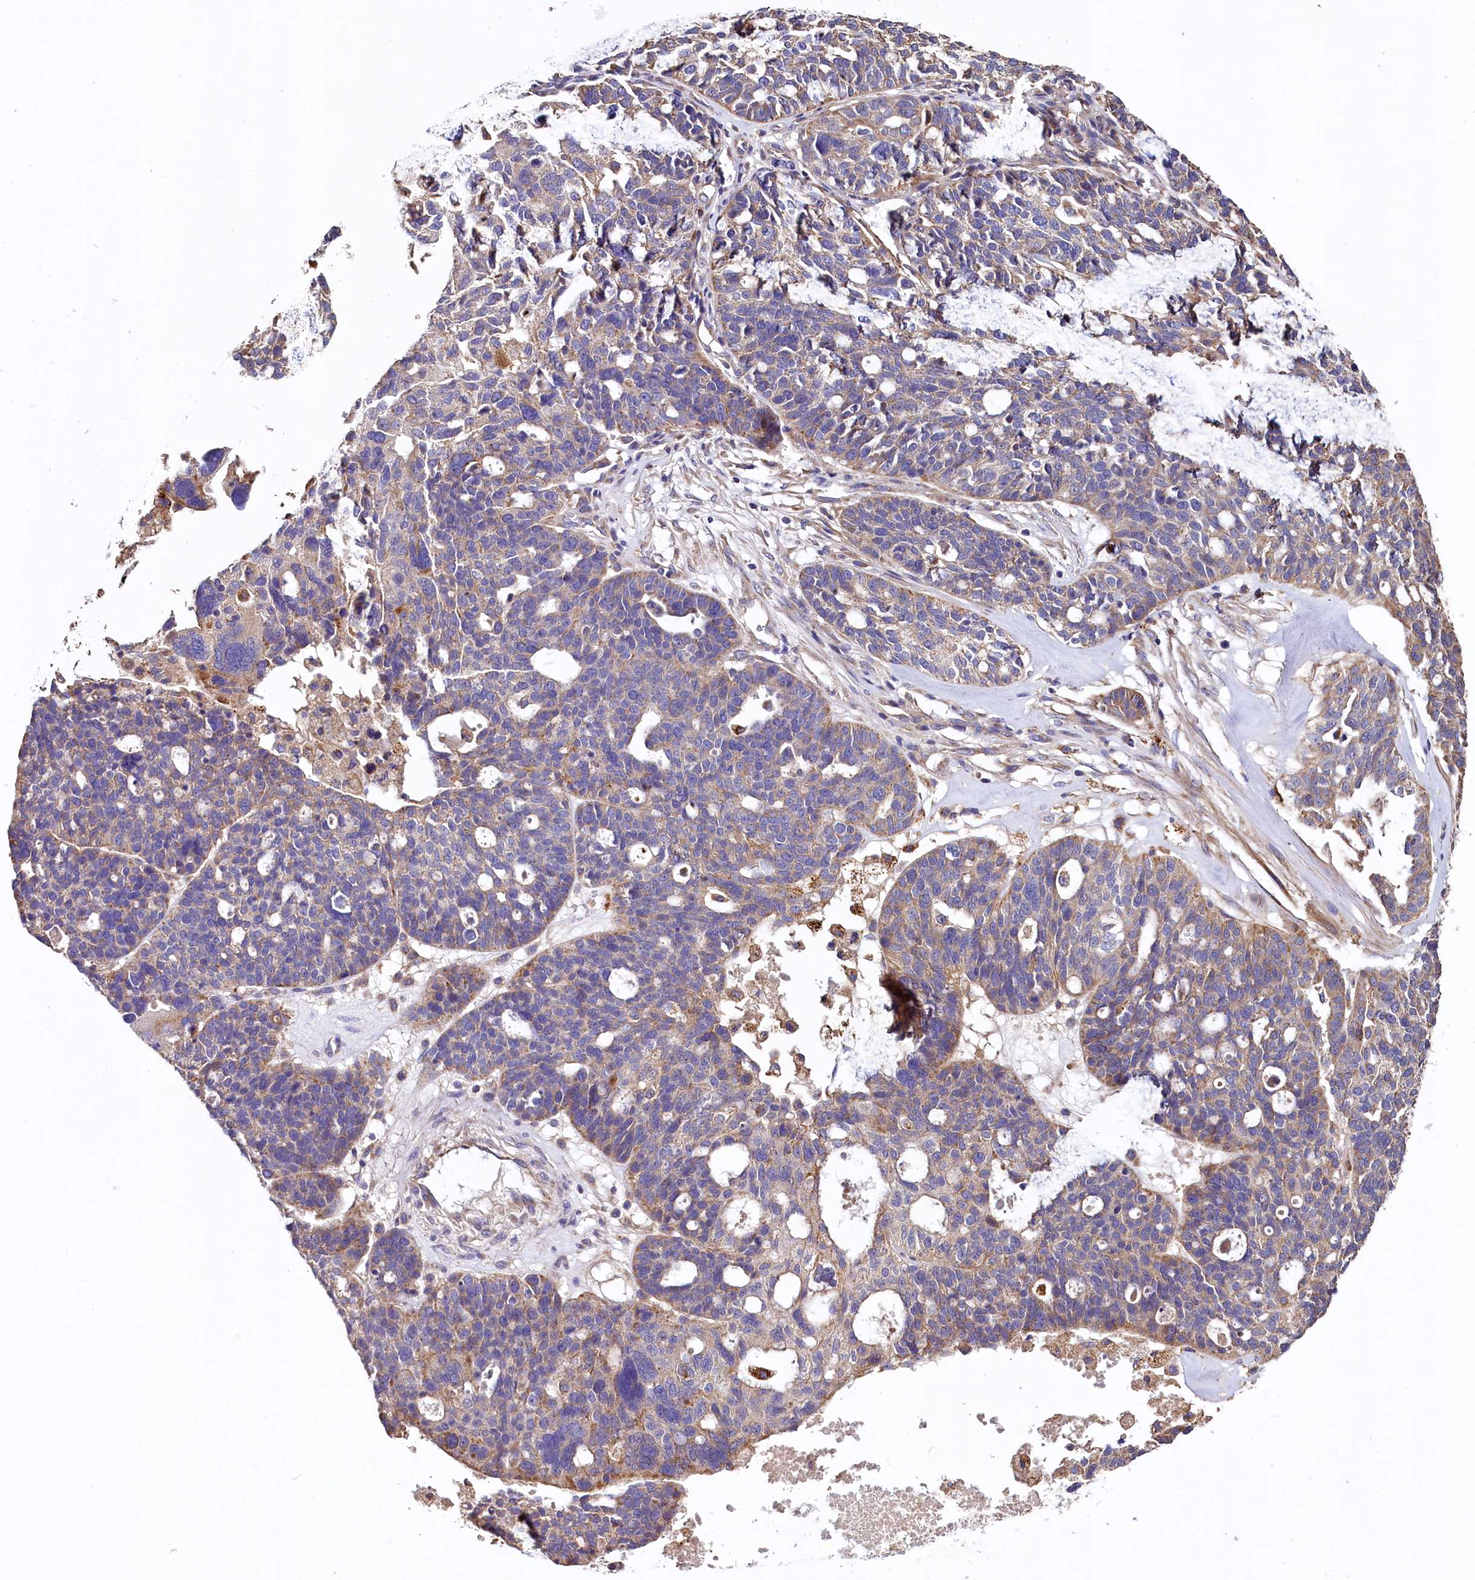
{"staining": {"intensity": "moderate", "quantity": "25%-75%", "location": "cytoplasmic/membranous"}, "tissue": "ovarian cancer", "cell_type": "Tumor cells", "image_type": "cancer", "snomed": [{"axis": "morphology", "description": "Cystadenocarcinoma, serous, NOS"}, {"axis": "topography", "description": "Ovary"}], "caption": "Immunohistochemical staining of ovarian cancer displays moderate cytoplasmic/membranous protein positivity in approximately 25%-75% of tumor cells.", "gene": "SPRYD3", "patient": {"sex": "female", "age": 59}}